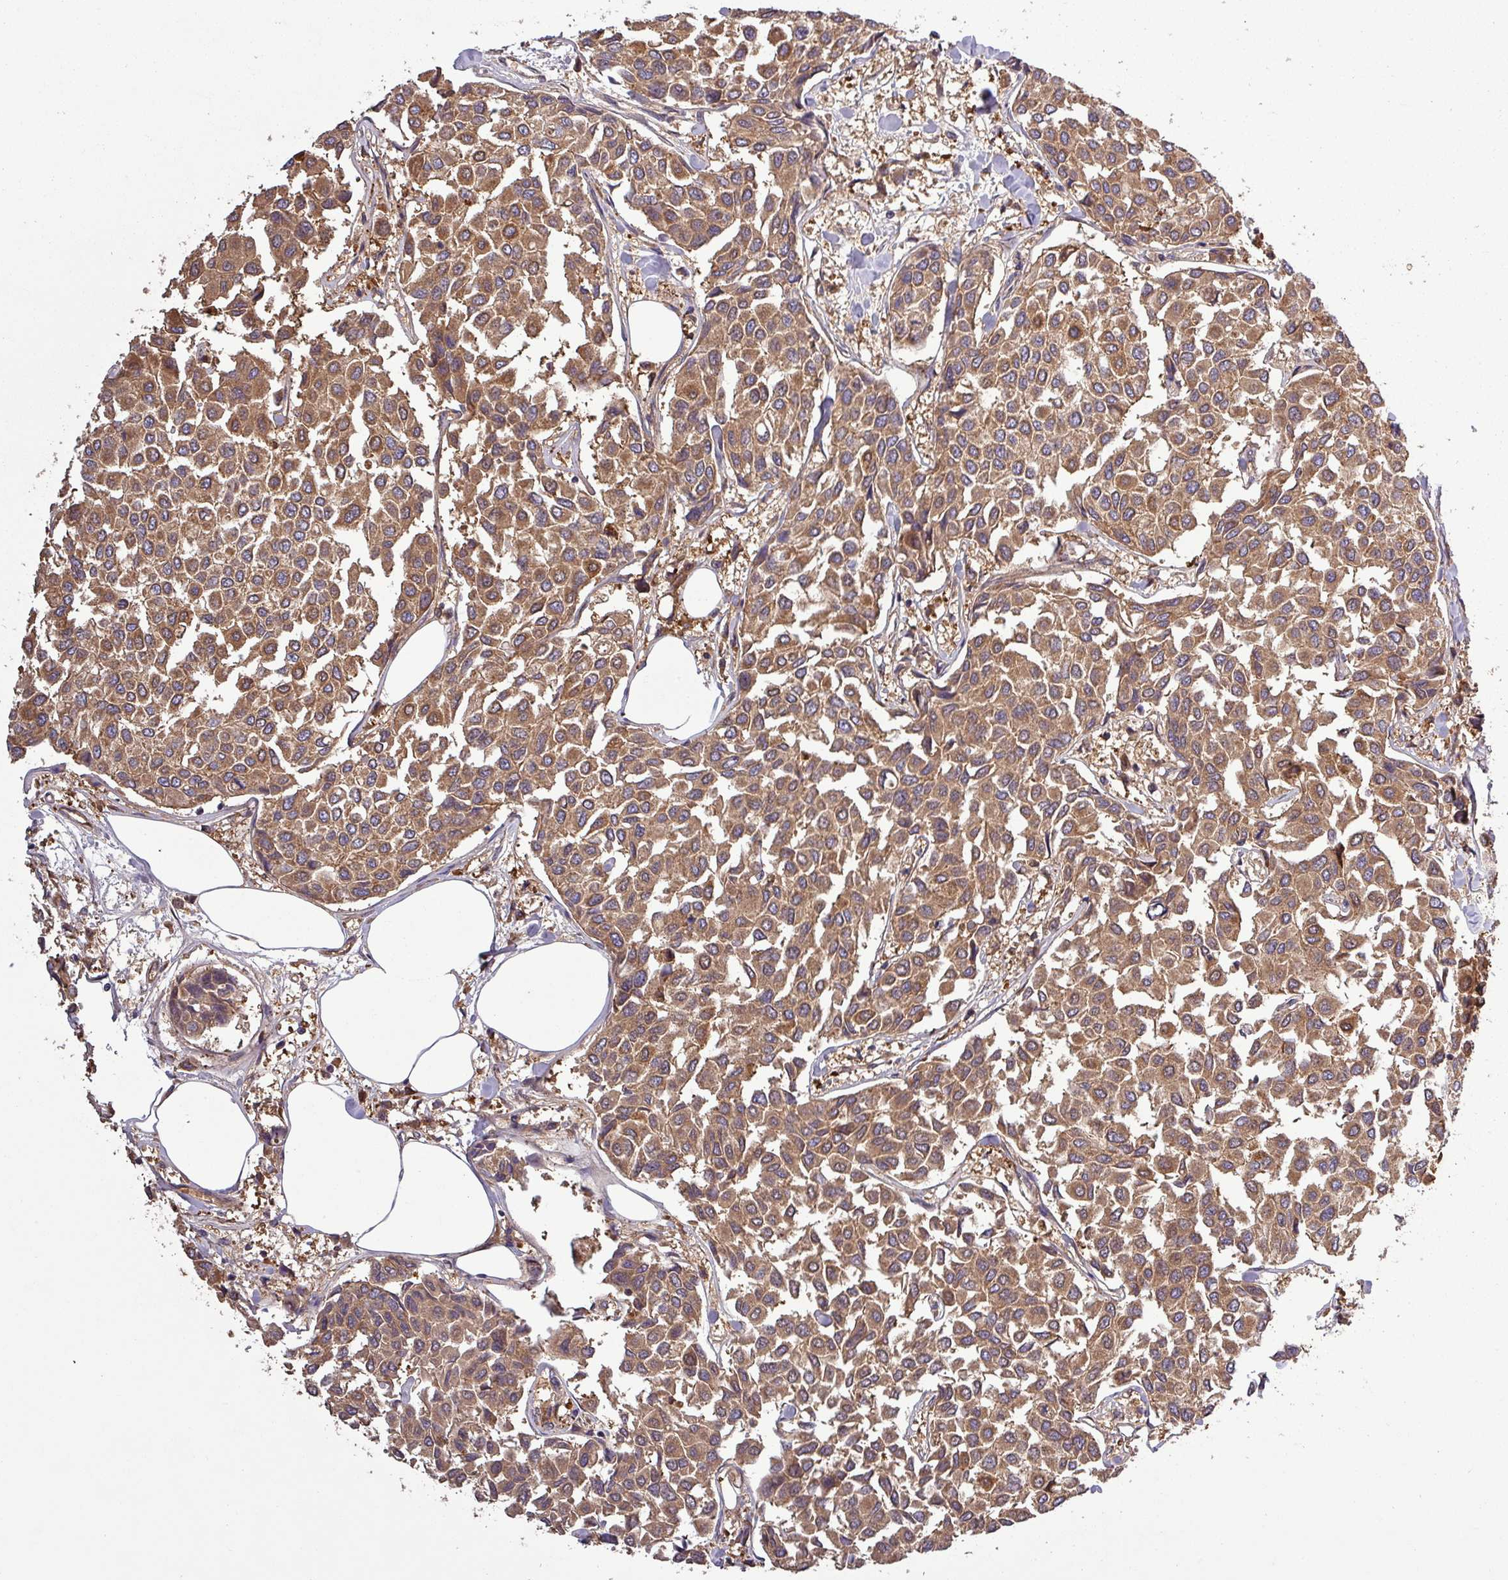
{"staining": {"intensity": "moderate", "quantity": ">75%", "location": "cytoplasmic/membranous"}, "tissue": "breast cancer", "cell_type": "Tumor cells", "image_type": "cancer", "snomed": [{"axis": "morphology", "description": "Duct carcinoma"}, {"axis": "topography", "description": "Breast"}], "caption": "Breast intraductal carcinoma stained for a protein reveals moderate cytoplasmic/membranous positivity in tumor cells.", "gene": "SIRPB2", "patient": {"sex": "female", "age": 55}}